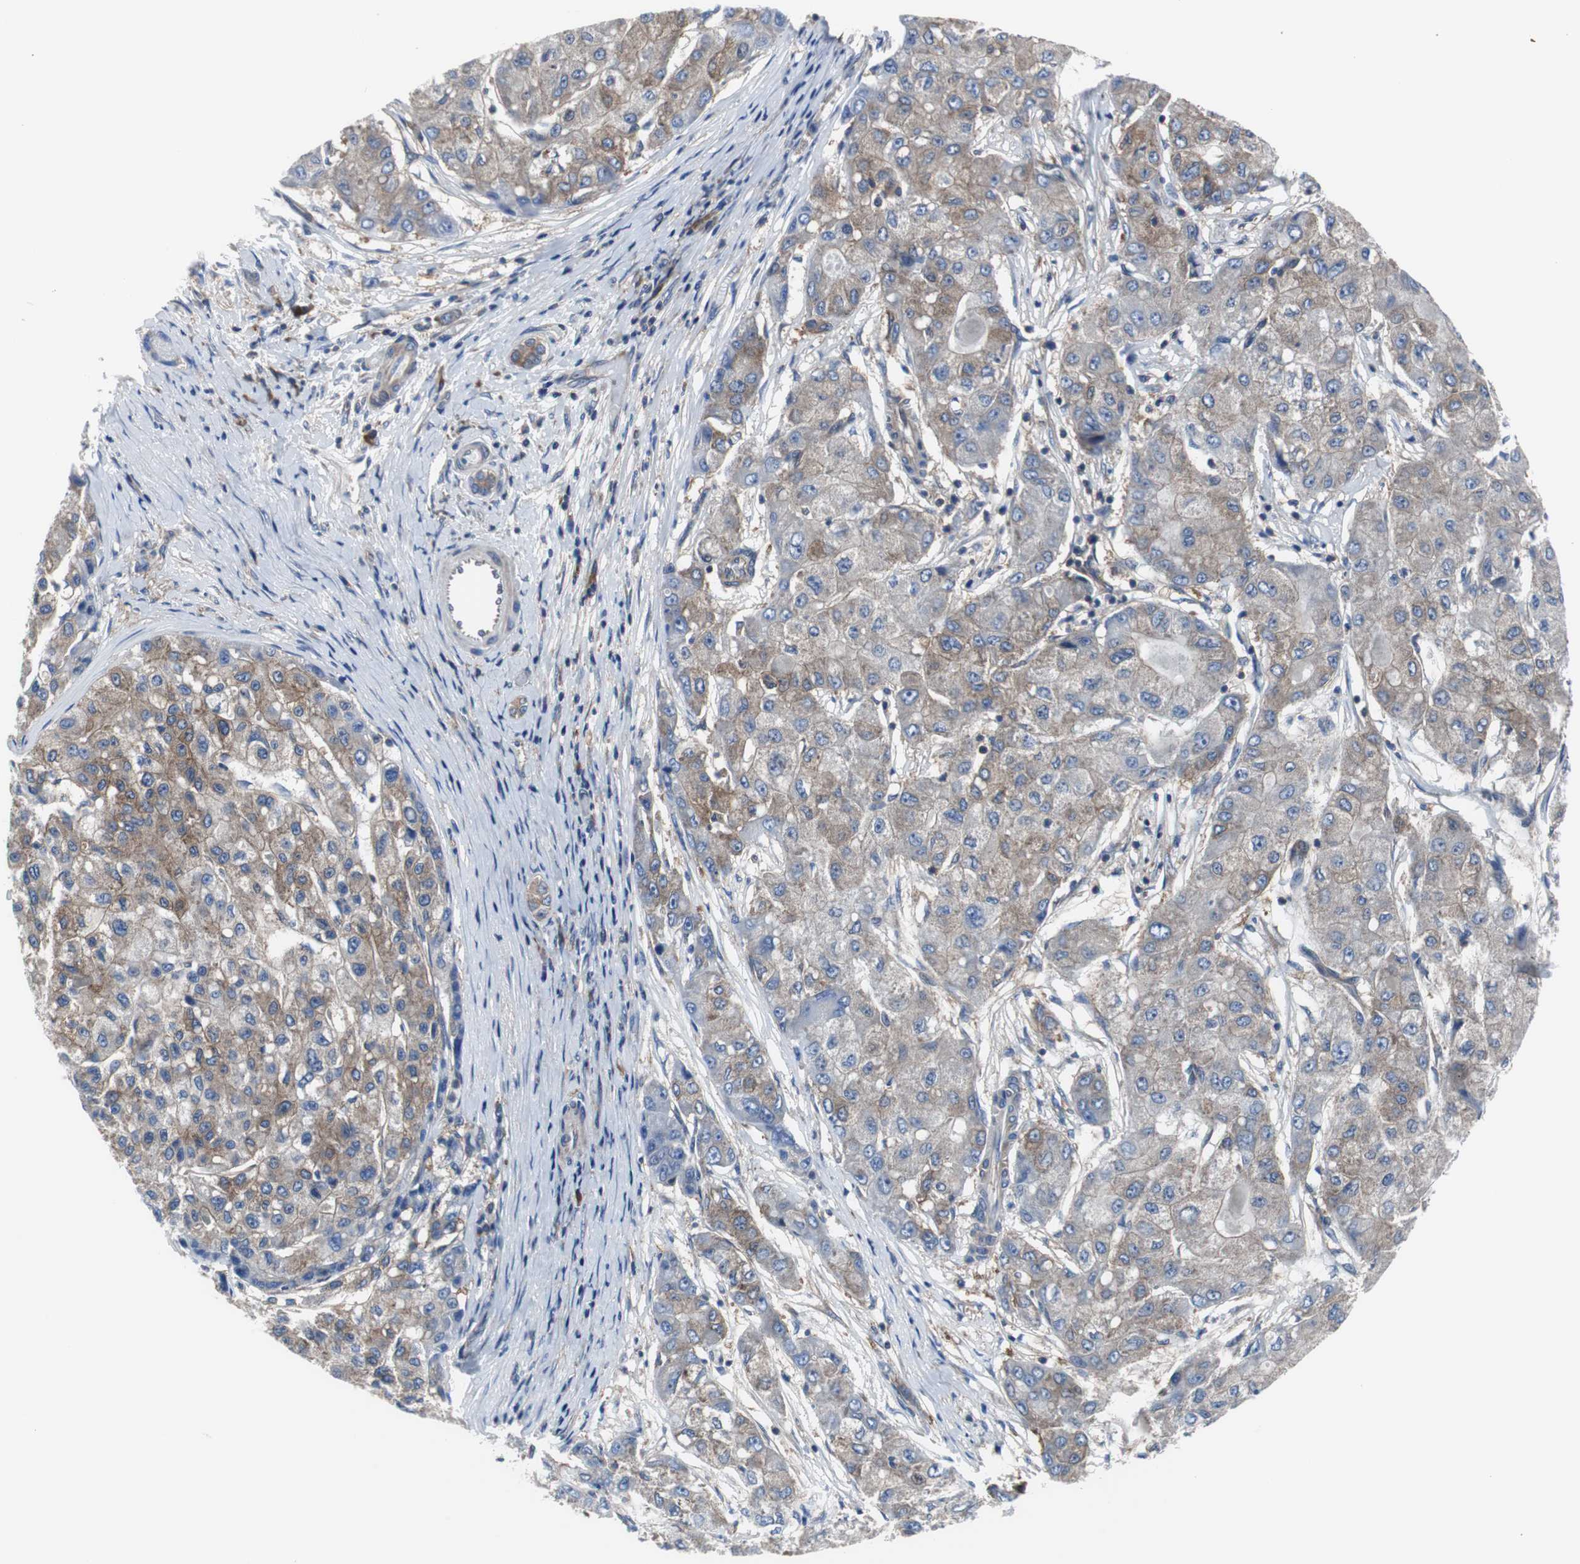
{"staining": {"intensity": "weak", "quantity": ">75%", "location": "cytoplasmic/membranous"}, "tissue": "liver cancer", "cell_type": "Tumor cells", "image_type": "cancer", "snomed": [{"axis": "morphology", "description": "Carcinoma, Hepatocellular, NOS"}, {"axis": "topography", "description": "Liver"}], "caption": "Immunohistochemical staining of human hepatocellular carcinoma (liver) demonstrates low levels of weak cytoplasmic/membranous staining in about >75% of tumor cells.", "gene": "BRAF", "patient": {"sex": "male", "age": 80}}